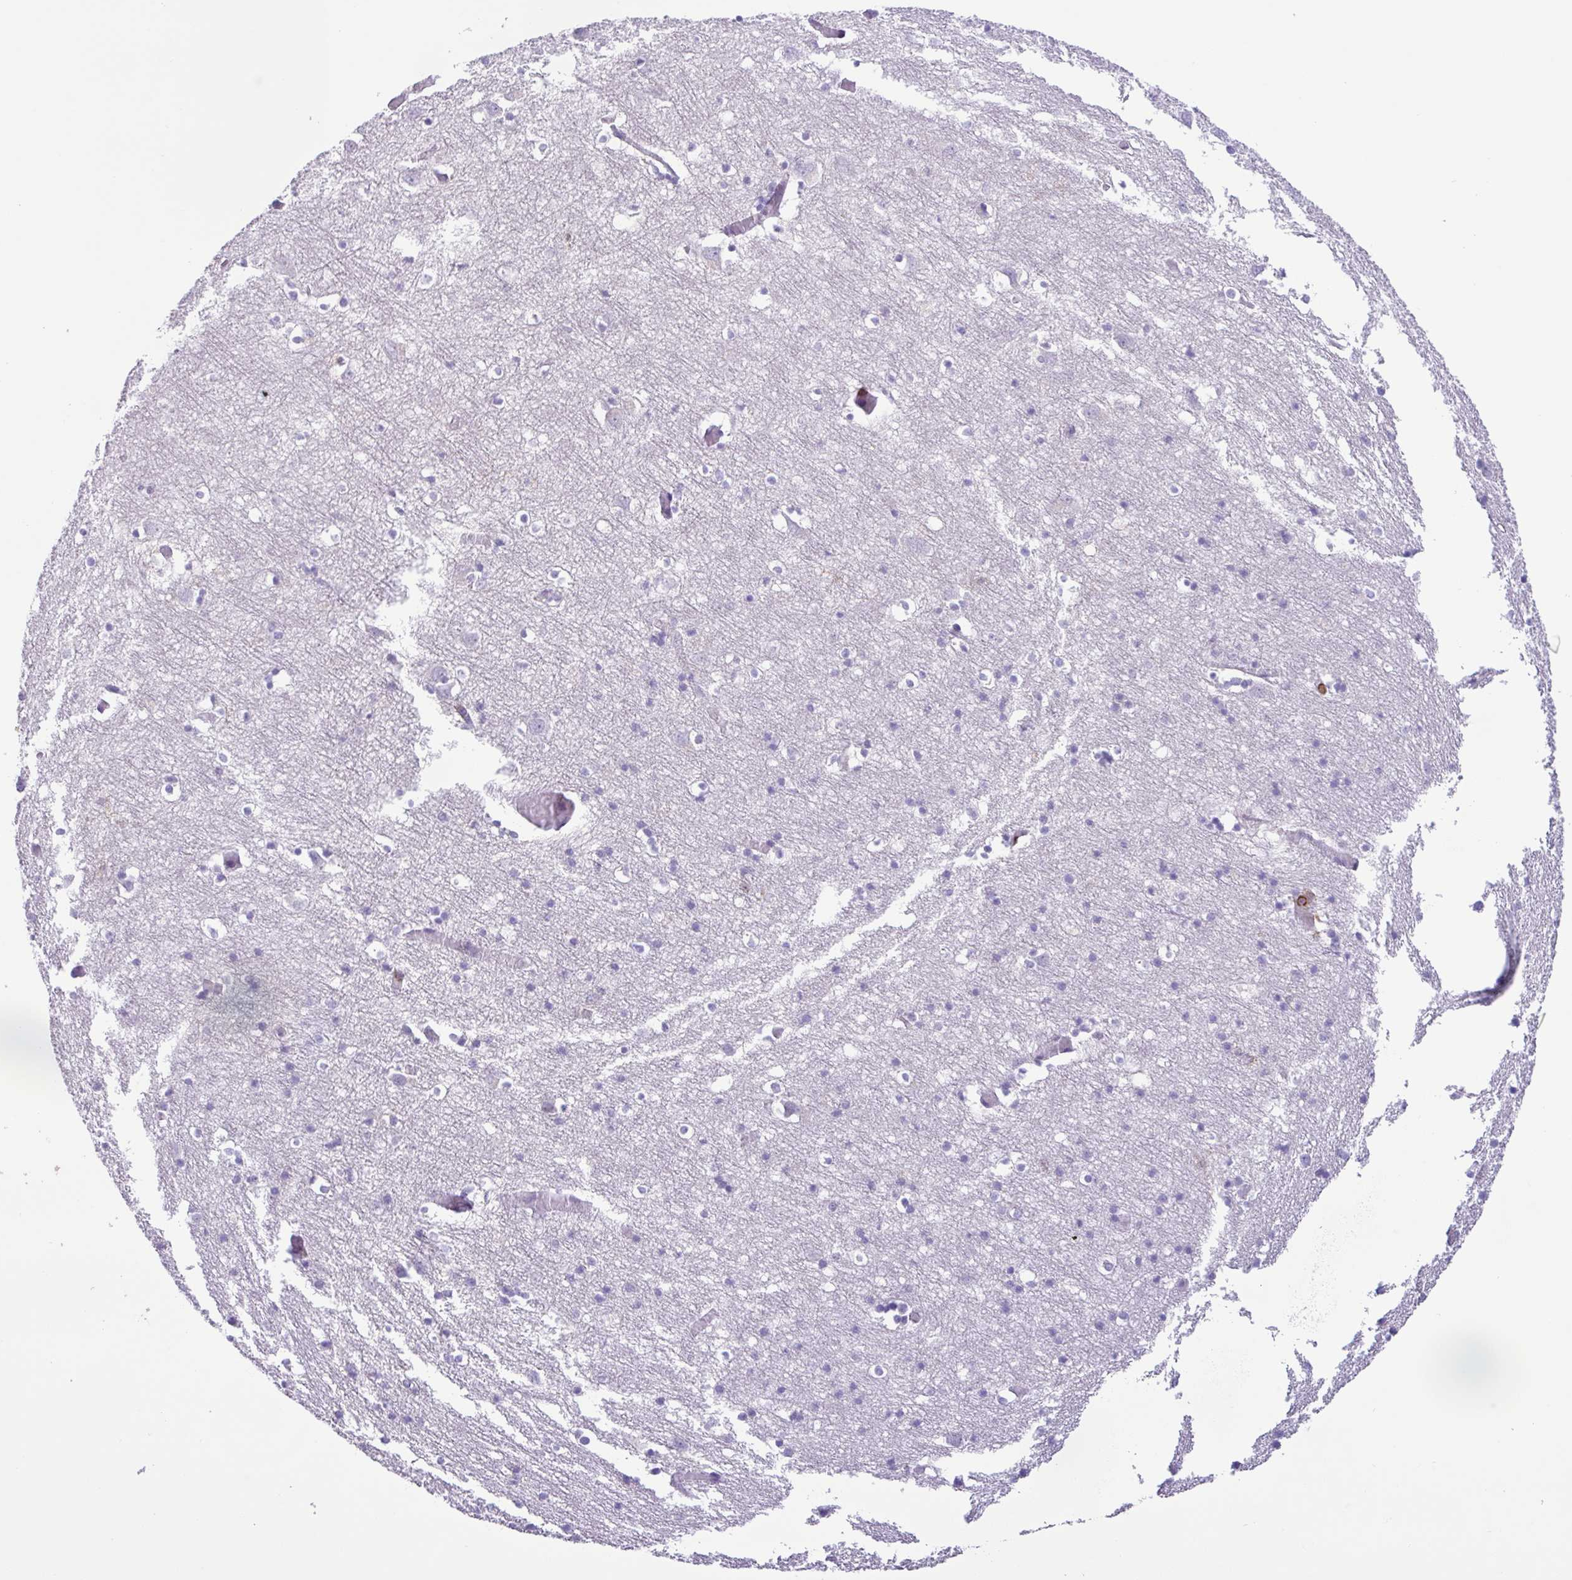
{"staining": {"intensity": "negative", "quantity": "none", "location": "none"}, "tissue": "cerebral cortex", "cell_type": "Endothelial cells", "image_type": "normal", "snomed": [{"axis": "morphology", "description": "Normal tissue, NOS"}, {"axis": "topography", "description": "Cerebral cortex"}], "caption": "This is an IHC histopathology image of unremarkable human cerebral cortex. There is no staining in endothelial cells.", "gene": "PPP1R18", "patient": {"sex": "male", "age": 70}}